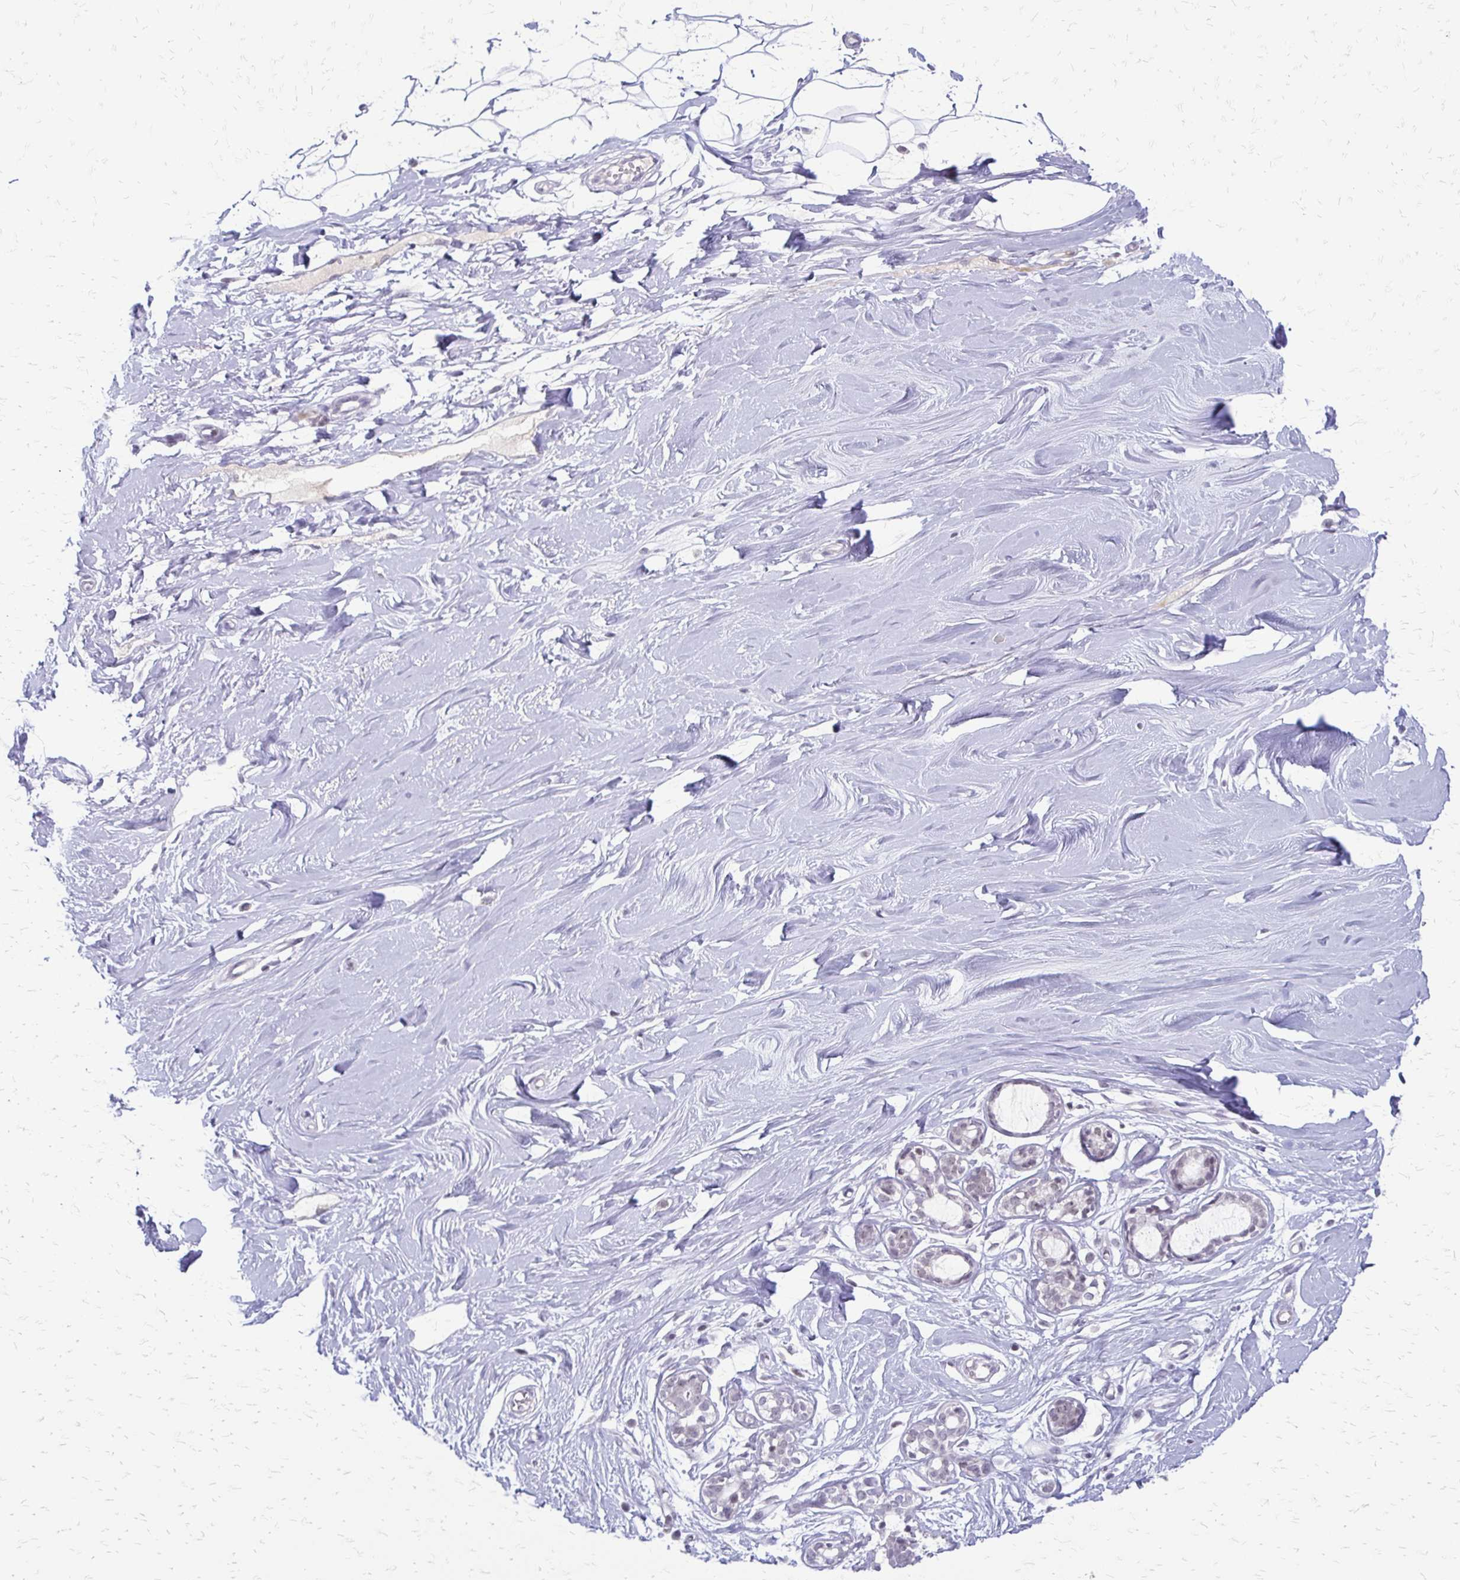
{"staining": {"intensity": "negative", "quantity": "none", "location": "none"}, "tissue": "breast", "cell_type": "Adipocytes", "image_type": "normal", "snomed": [{"axis": "morphology", "description": "Normal tissue, NOS"}, {"axis": "topography", "description": "Breast"}], "caption": "An IHC micrograph of unremarkable breast is shown. There is no staining in adipocytes of breast. (DAB (3,3'-diaminobenzidine) immunohistochemistry with hematoxylin counter stain).", "gene": "EED", "patient": {"sex": "female", "age": 27}}